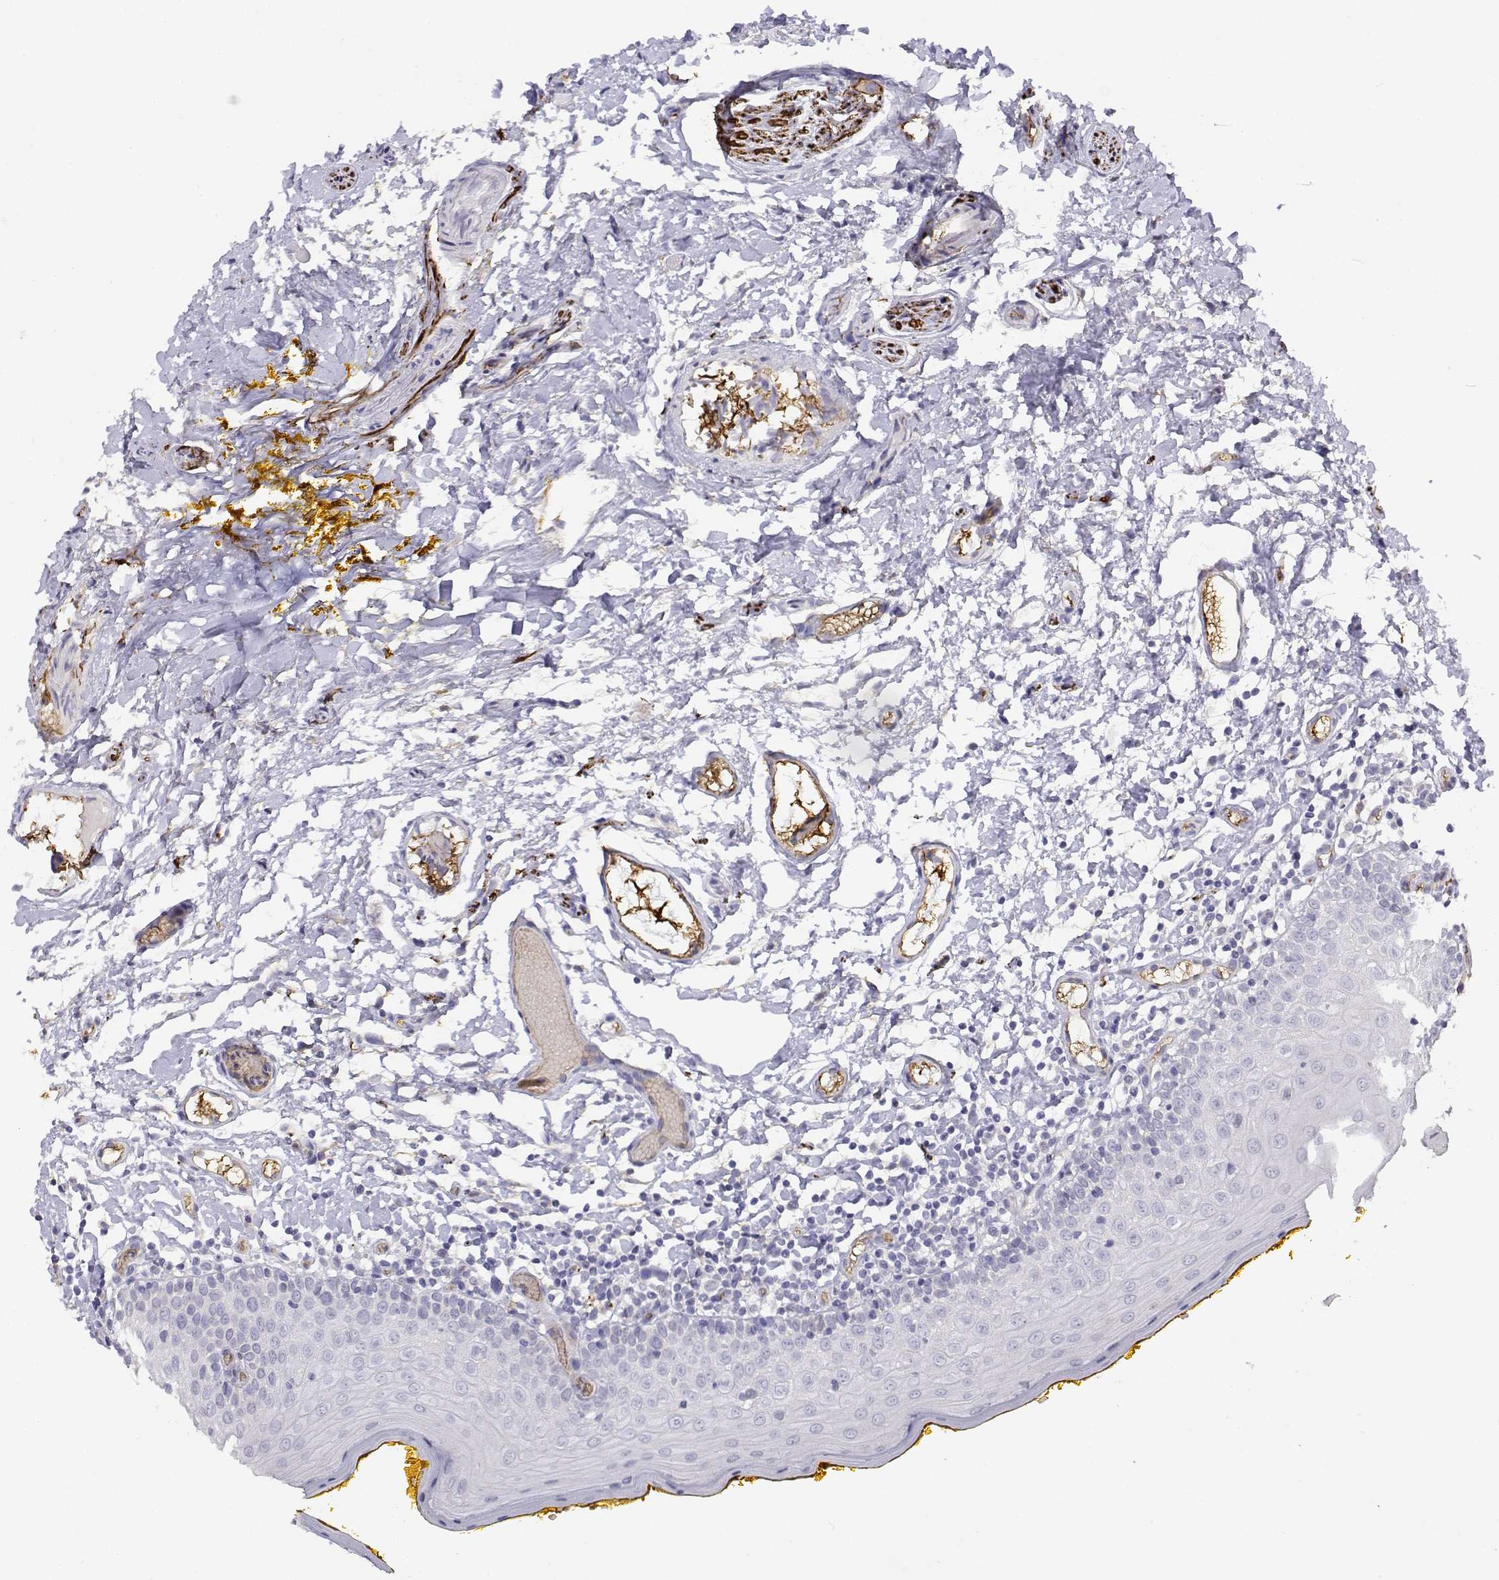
{"staining": {"intensity": "negative", "quantity": "none", "location": "none"}, "tissue": "oral mucosa", "cell_type": "Squamous epithelial cells", "image_type": "normal", "snomed": [{"axis": "morphology", "description": "Normal tissue, NOS"}, {"axis": "topography", "description": "Oral tissue"}, {"axis": "topography", "description": "Tounge, NOS"}], "caption": "Photomicrograph shows no significant protein staining in squamous epithelial cells of normal oral mucosa.", "gene": "CADM1", "patient": {"sex": "female", "age": 58}}